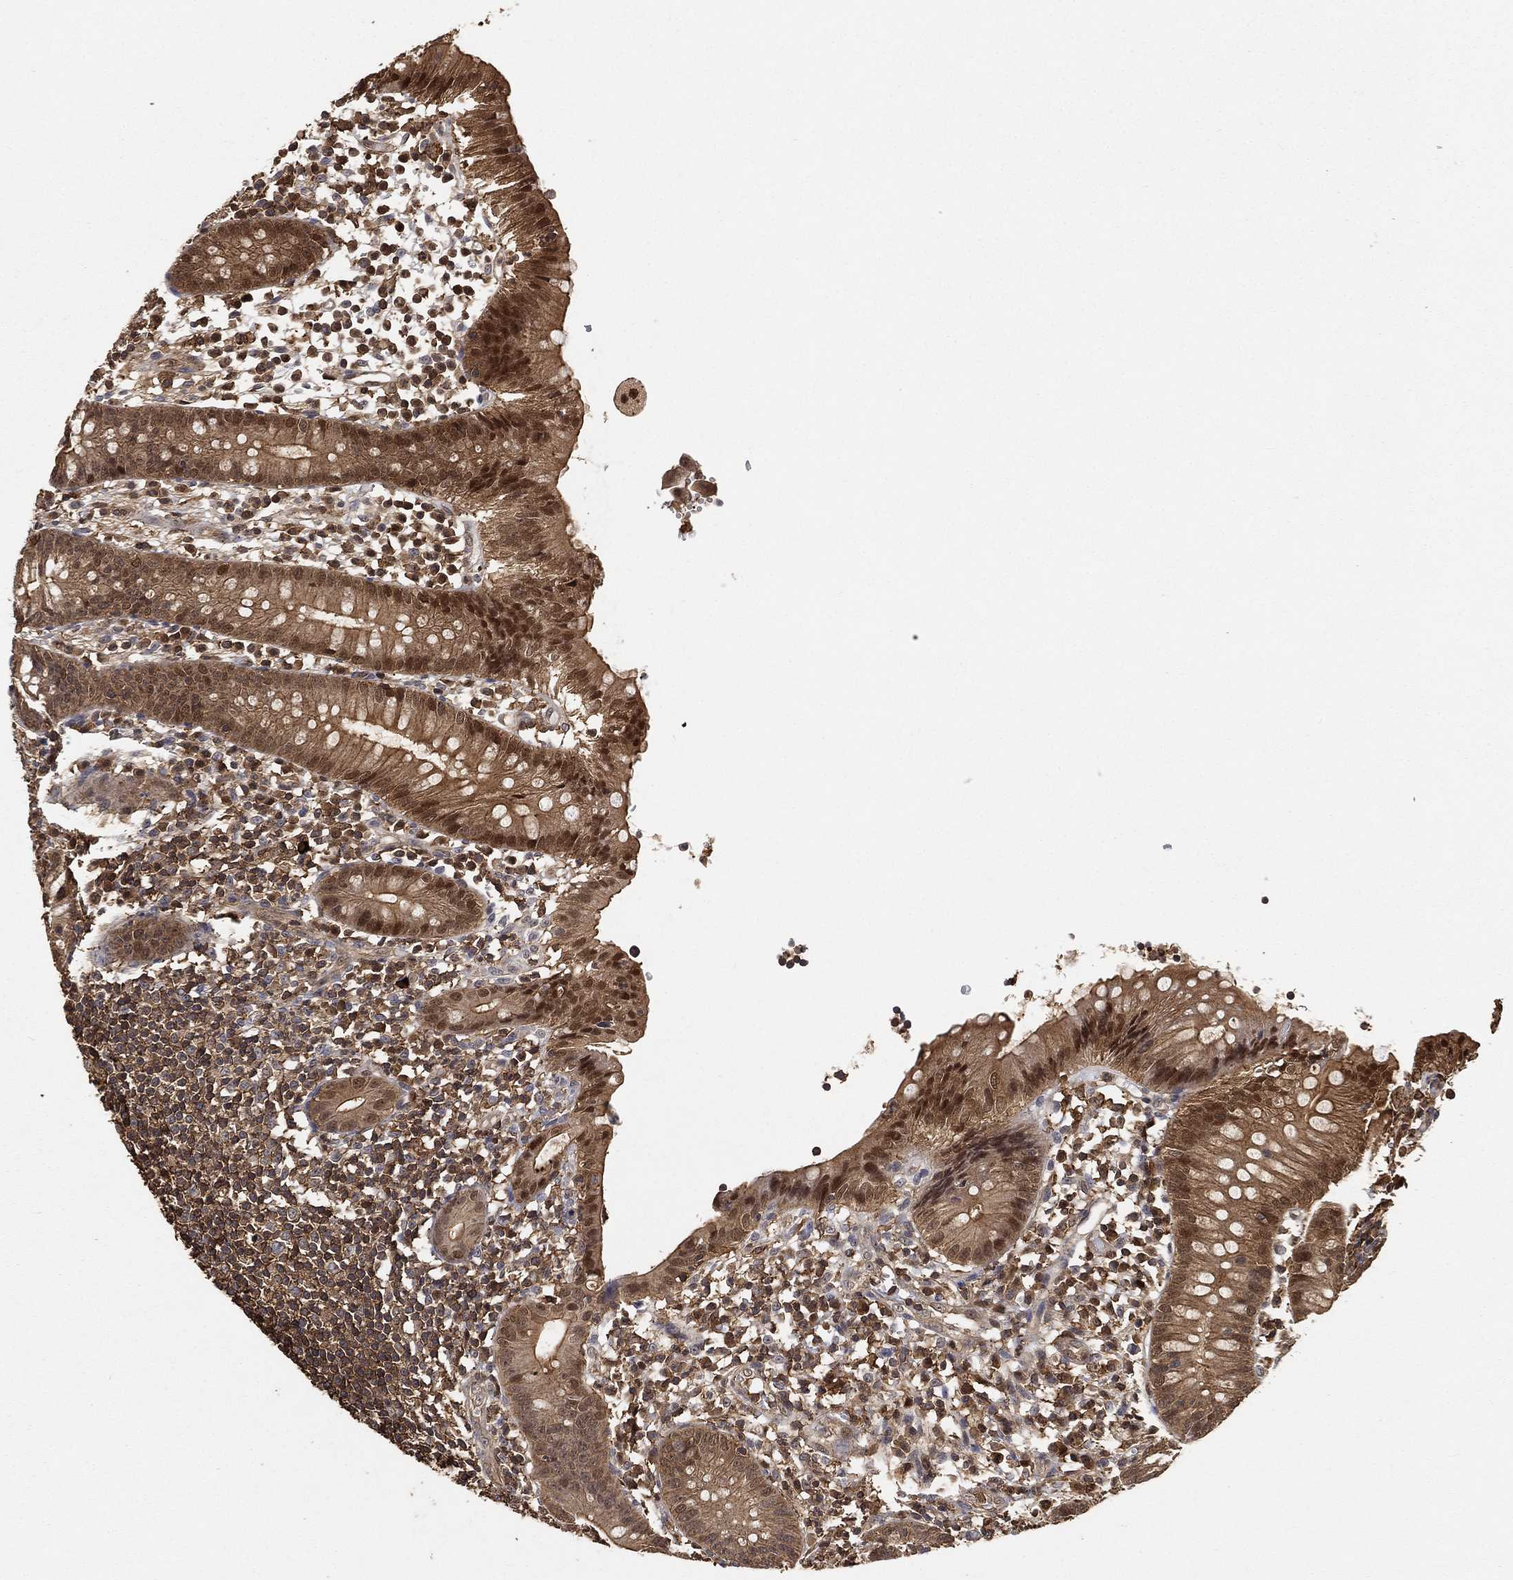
{"staining": {"intensity": "strong", "quantity": "25%-75%", "location": "cytoplasmic/membranous,nuclear"}, "tissue": "appendix", "cell_type": "Glandular cells", "image_type": "normal", "snomed": [{"axis": "morphology", "description": "Normal tissue, NOS"}, {"axis": "topography", "description": "Appendix"}], "caption": "Protein expression analysis of unremarkable appendix demonstrates strong cytoplasmic/membranous,nuclear positivity in about 25%-75% of glandular cells. (DAB (3,3'-diaminobenzidine) IHC, brown staining for protein, blue staining for nuclei).", "gene": "CRYL1", "patient": {"sex": "female", "age": 40}}